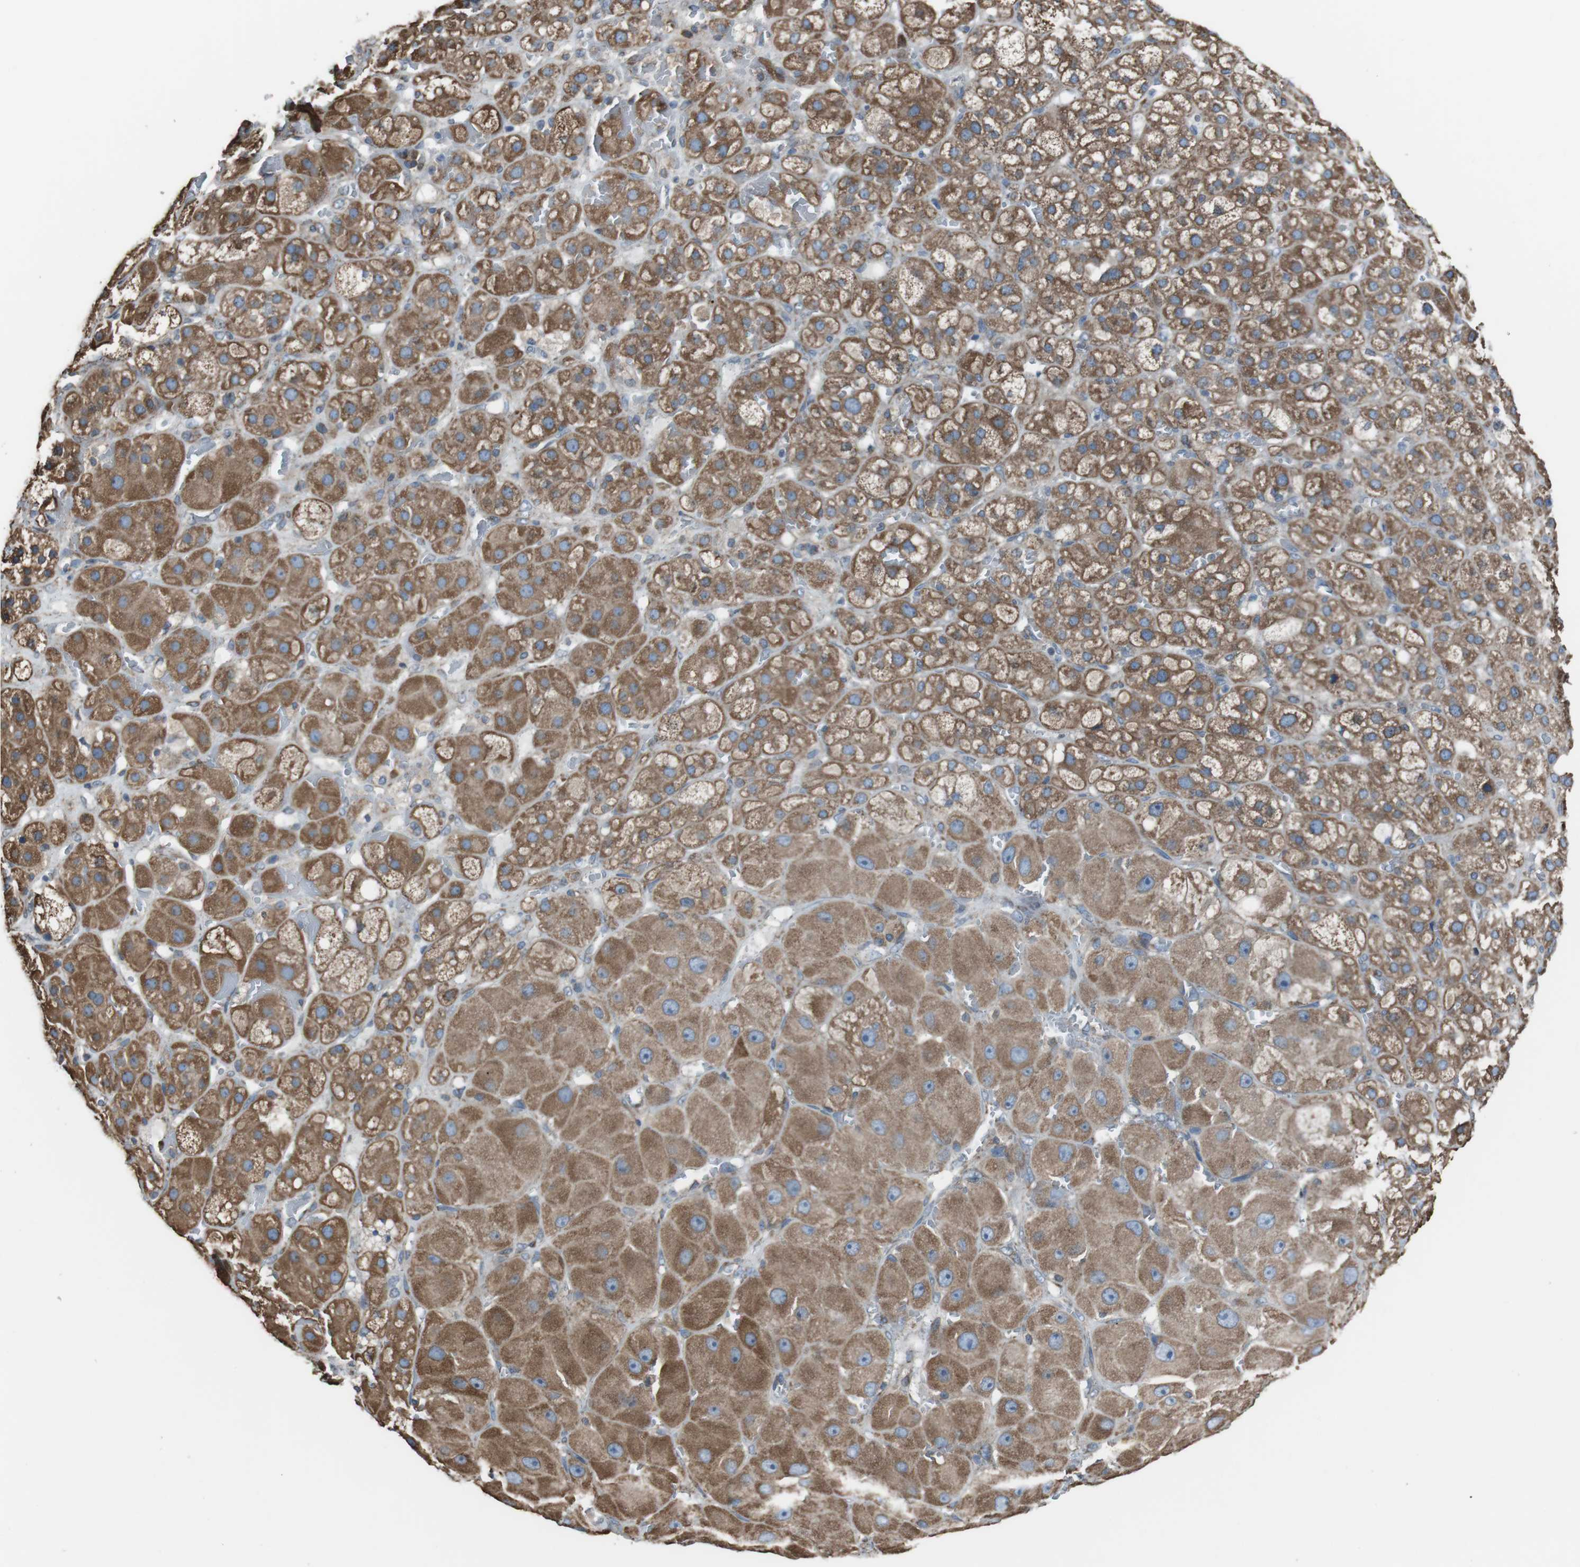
{"staining": {"intensity": "moderate", "quantity": ">75%", "location": "cytoplasmic/membranous"}, "tissue": "adrenal gland", "cell_type": "Glandular cells", "image_type": "normal", "snomed": [{"axis": "morphology", "description": "Normal tissue, NOS"}, {"axis": "topography", "description": "Adrenal gland"}], "caption": "DAB immunohistochemical staining of unremarkable adrenal gland demonstrates moderate cytoplasmic/membranous protein expression in approximately >75% of glandular cells. (DAB IHC with brightfield microscopy, high magnification).", "gene": "CISD2", "patient": {"sex": "female", "age": 47}}